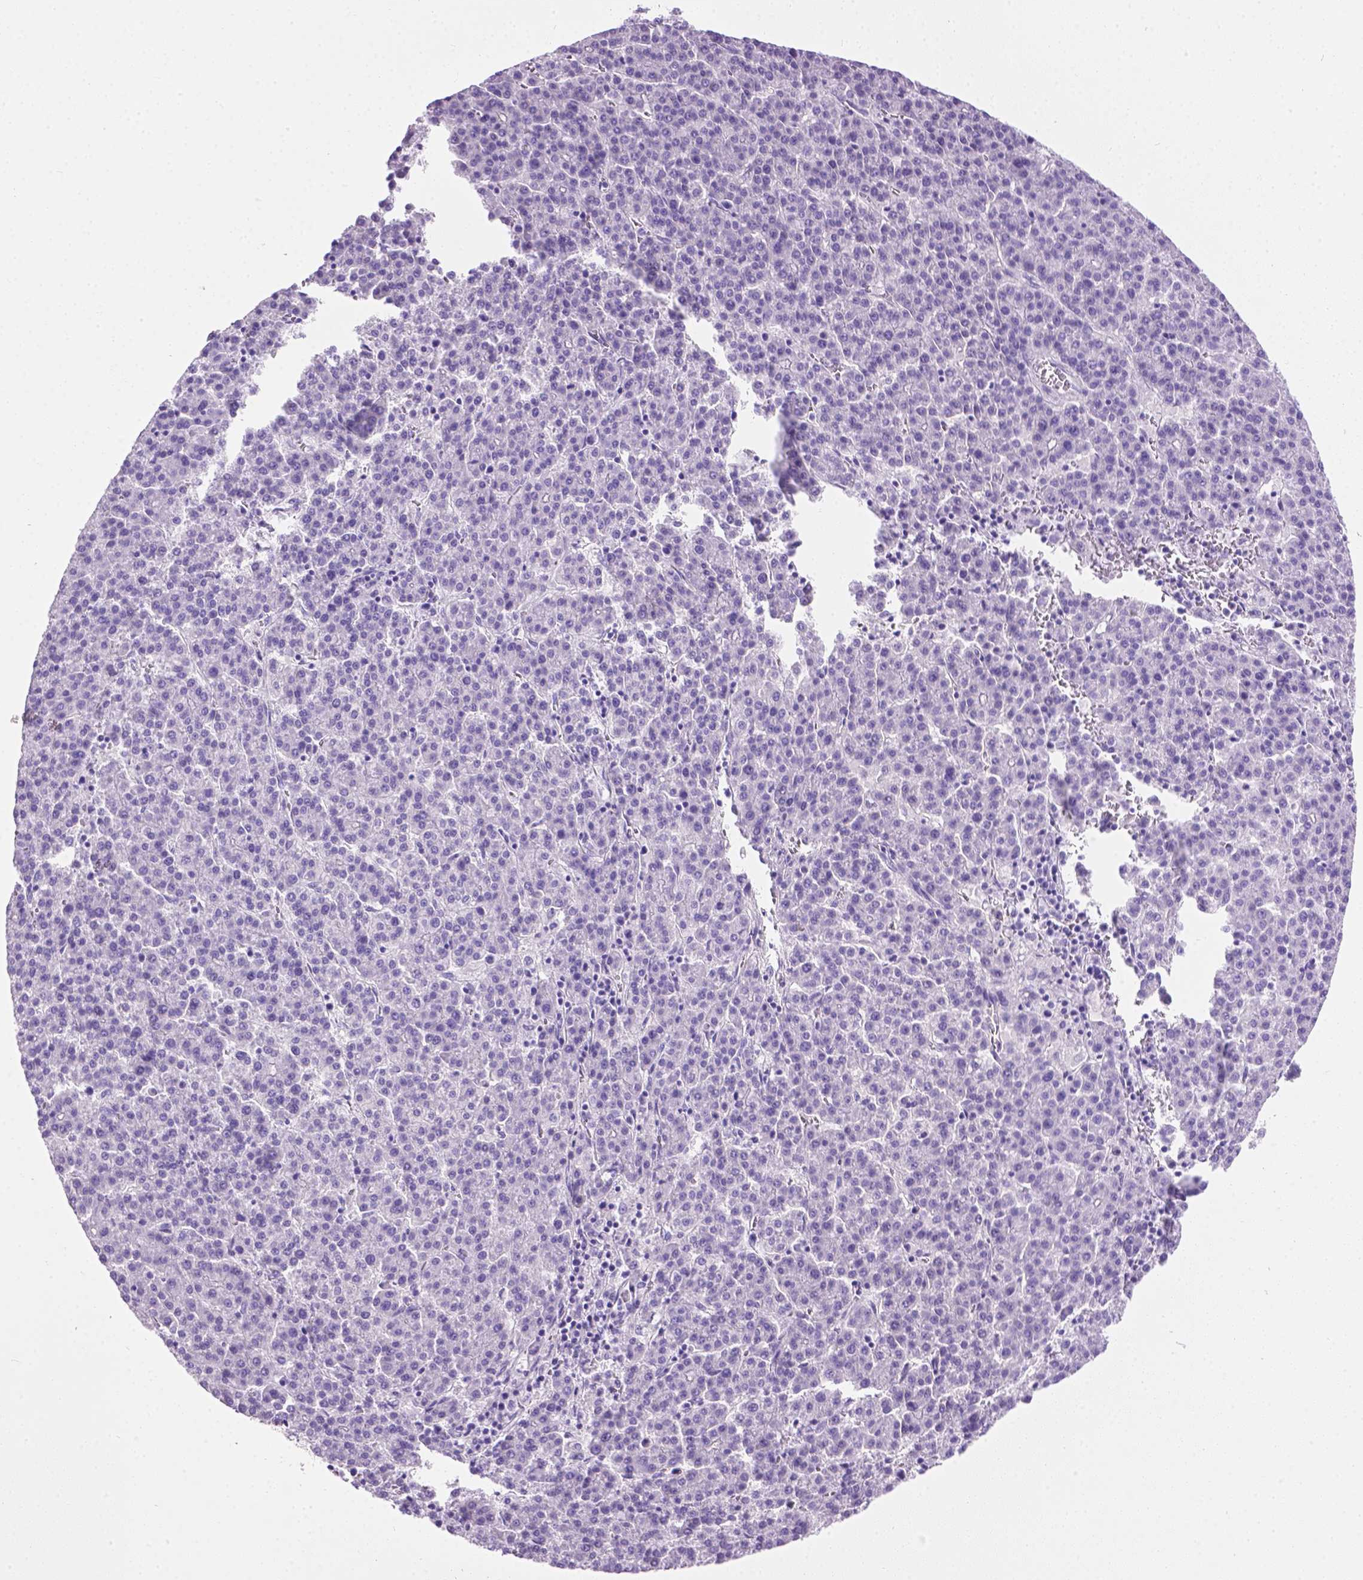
{"staining": {"intensity": "negative", "quantity": "none", "location": "none"}, "tissue": "liver cancer", "cell_type": "Tumor cells", "image_type": "cancer", "snomed": [{"axis": "morphology", "description": "Carcinoma, Hepatocellular, NOS"}, {"axis": "topography", "description": "Liver"}], "caption": "Immunohistochemistry (IHC) photomicrograph of neoplastic tissue: human liver cancer (hepatocellular carcinoma) stained with DAB (3,3'-diaminobenzidine) demonstrates no significant protein positivity in tumor cells.", "gene": "LELP1", "patient": {"sex": "female", "age": 58}}